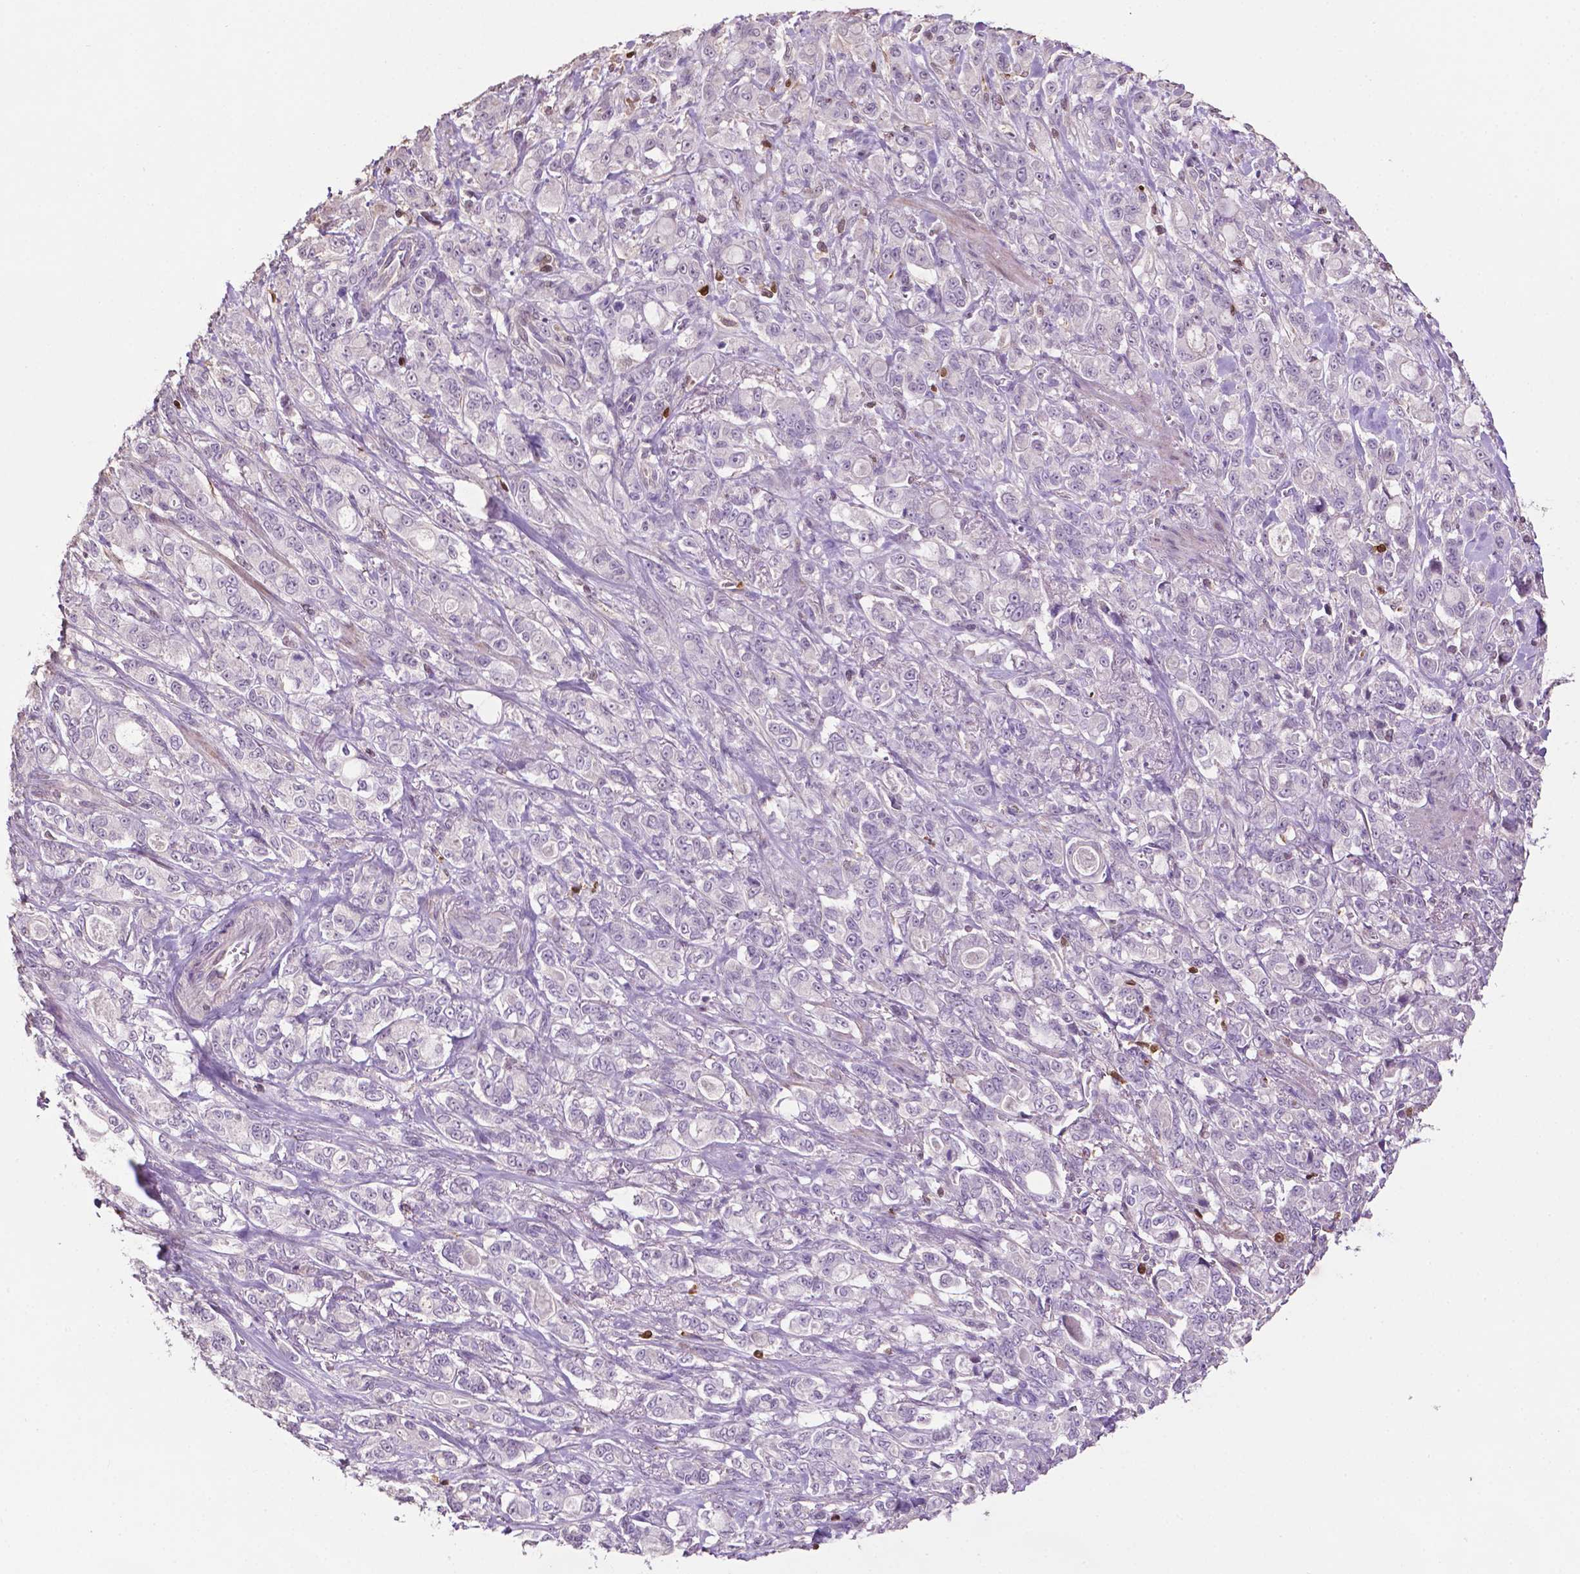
{"staining": {"intensity": "negative", "quantity": "none", "location": "none"}, "tissue": "stomach cancer", "cell_type": "Tumor cells", "image_type": "cancer", "snomed": [{"axis": "morphology", "description": "Adenocarcinoma, NOS"}, {"axis": "topography", "description": "Stomach"}], "caption": "Immunohistochemical staining of stomach adenocarcinoma shows no significant positivity in tumor cells.", "gene": "TBC1D10C", "patient": {"sex": "male", "age": 63}}